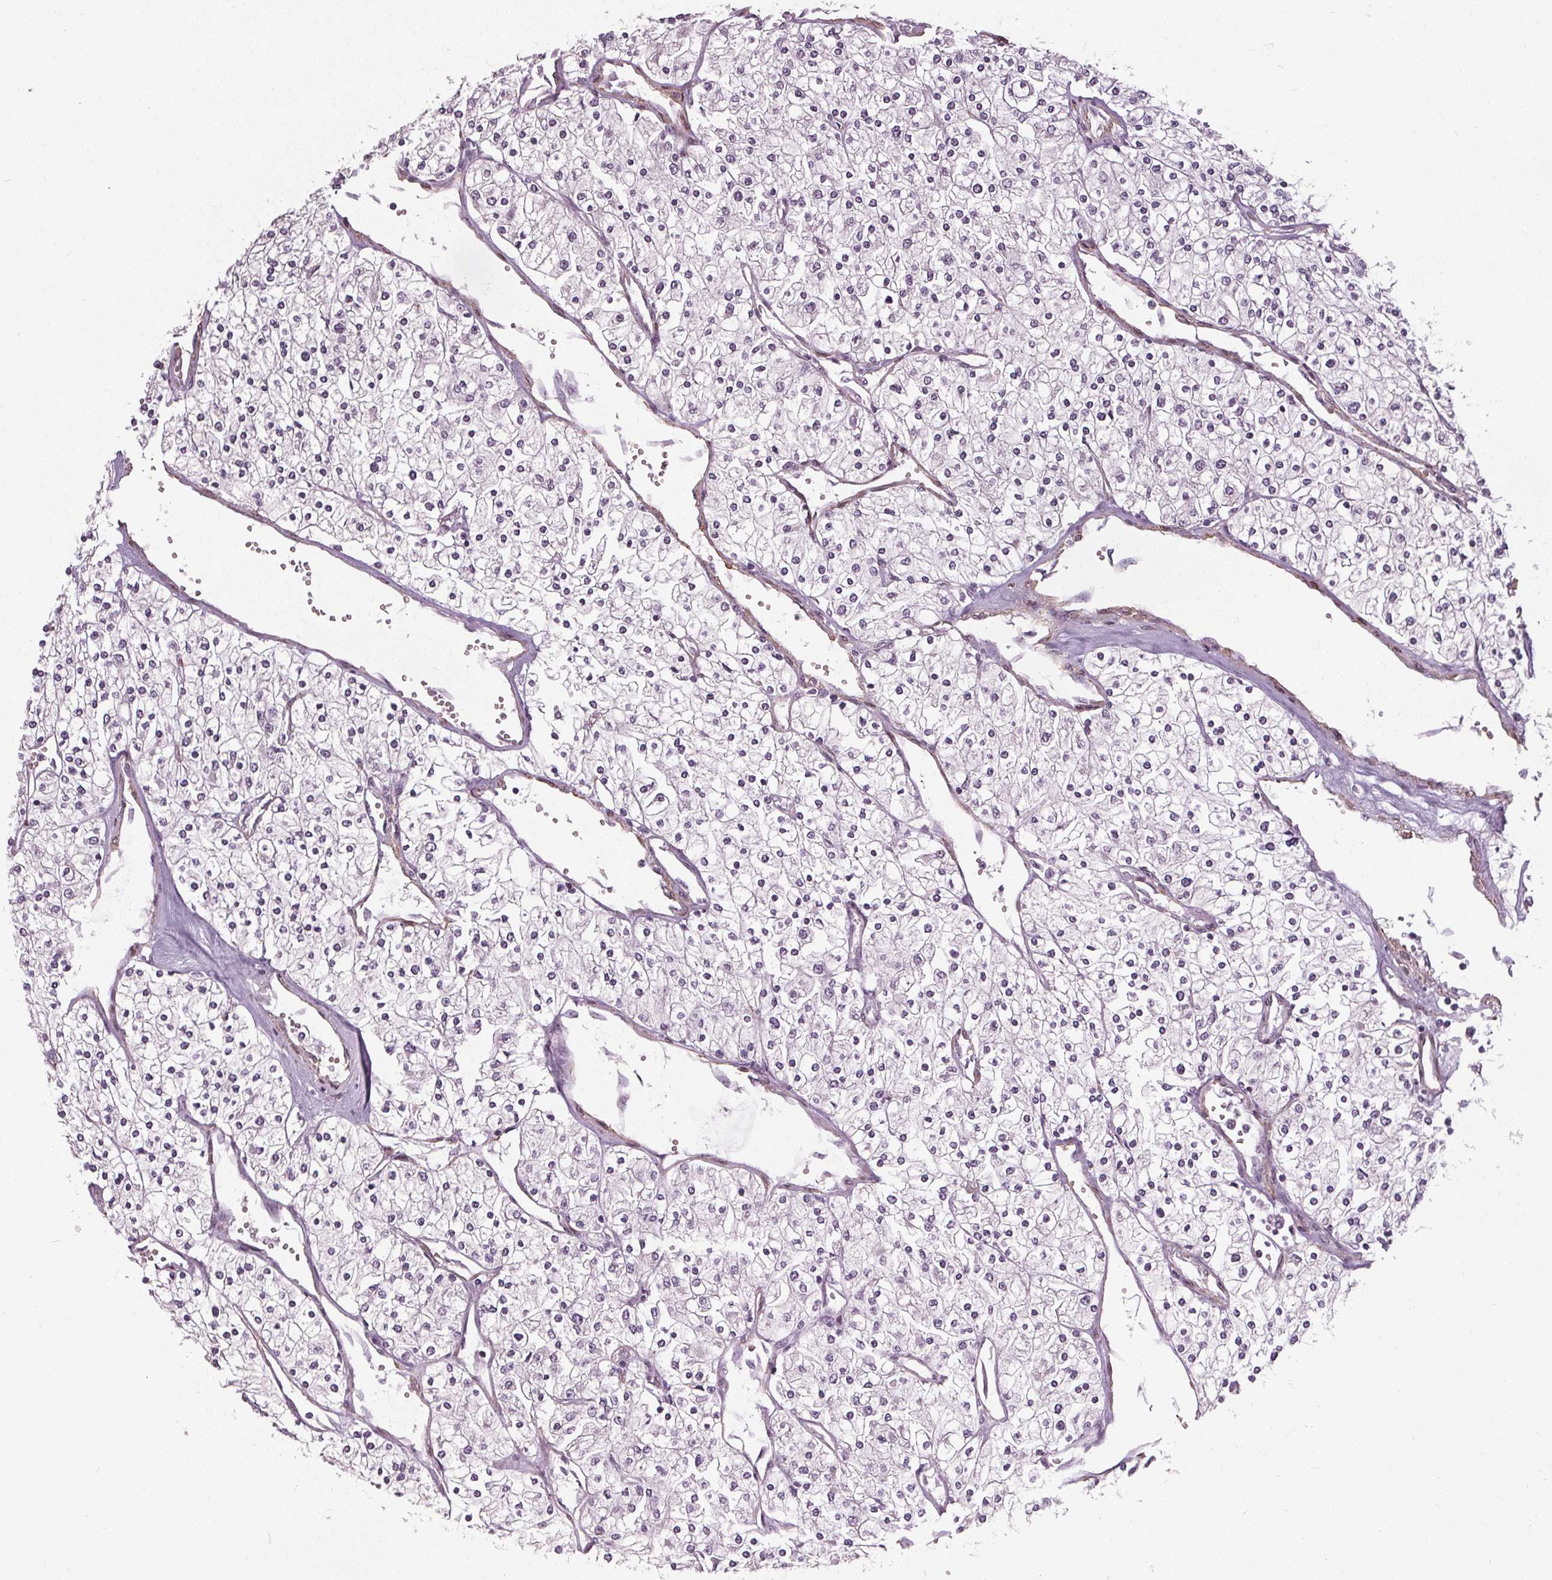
{"staining": {"intensity": "negative", "quantity": "none", "location": "none"}, "tissue": "renal cancer", "cell_type": "Tumor cells", "image_type": "cancer", "snomed": [{"axis": "morphology", "description": "Adenocarcinoma, NOS"}, {"axis": "topography", "description": "Kidney"}], "caption": "A high-resolution histopathology image shows IHC staining of adenocarcinoma (renal), which displays no significant expression in tumor cells.", "gene": "PKP1", "patient": {"sex": "male", "age": 80}}